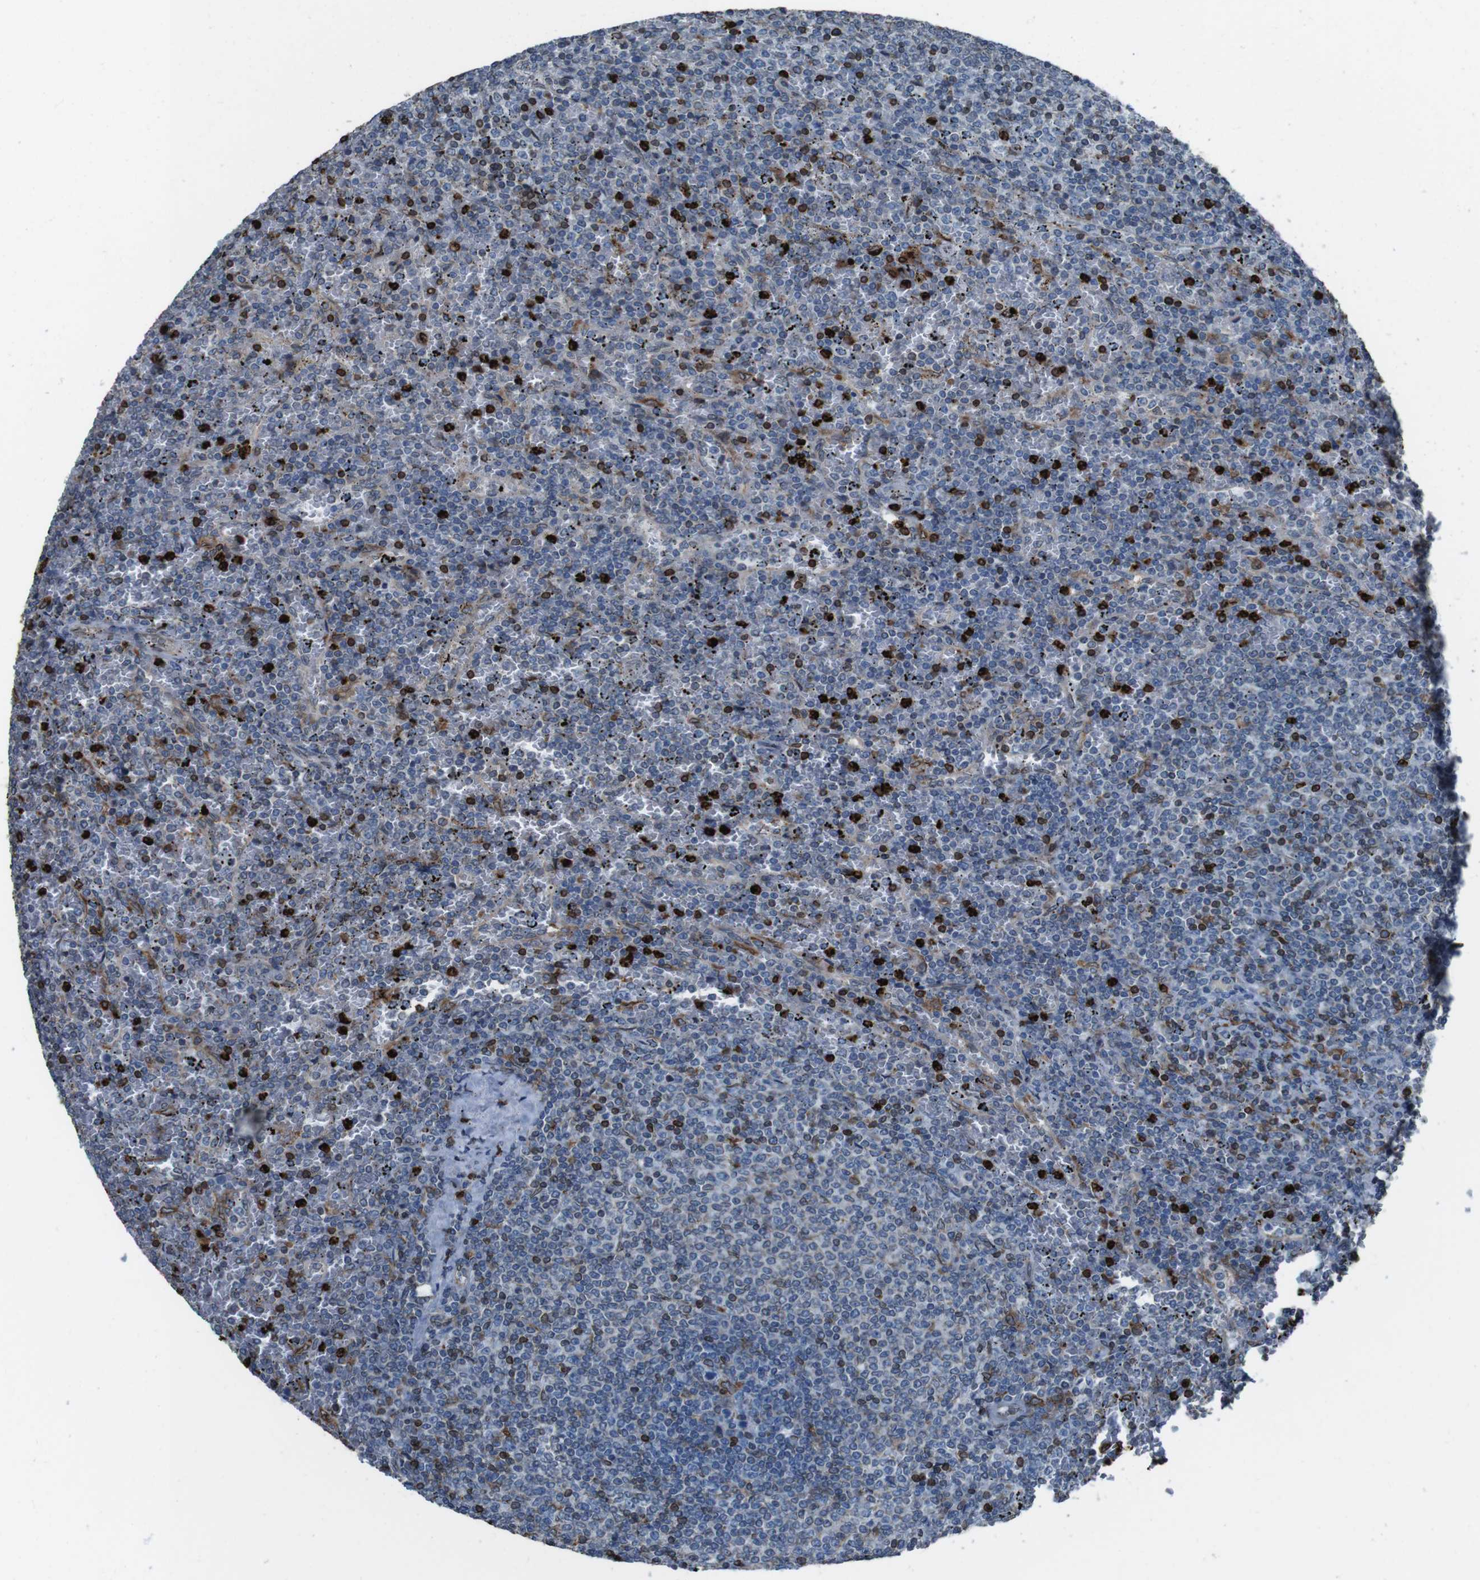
{"staining": {"intensity": "moderate", "quantity": "25%-75%", "location": "cytoplasmic/membranous"}, "tissue": "lymphoma", "cell_type": "Tumor cells", "image_type": "cancer", "snomed": [{"axis": "morphology", "description": "Malignant lymphoma, non-Hodgkin's type, Low grade"}, {"axis": "topography", "description": "Spleen"}], "caption": "Moderate cytoplasmic/membranous staining is seen in approximately 25%-75% of tumor cells in malignant lymphoma, non-Hodgkin's type (low-grade).", "gene": "APMAP", "patient": {"sex": "female", "age": 77}}